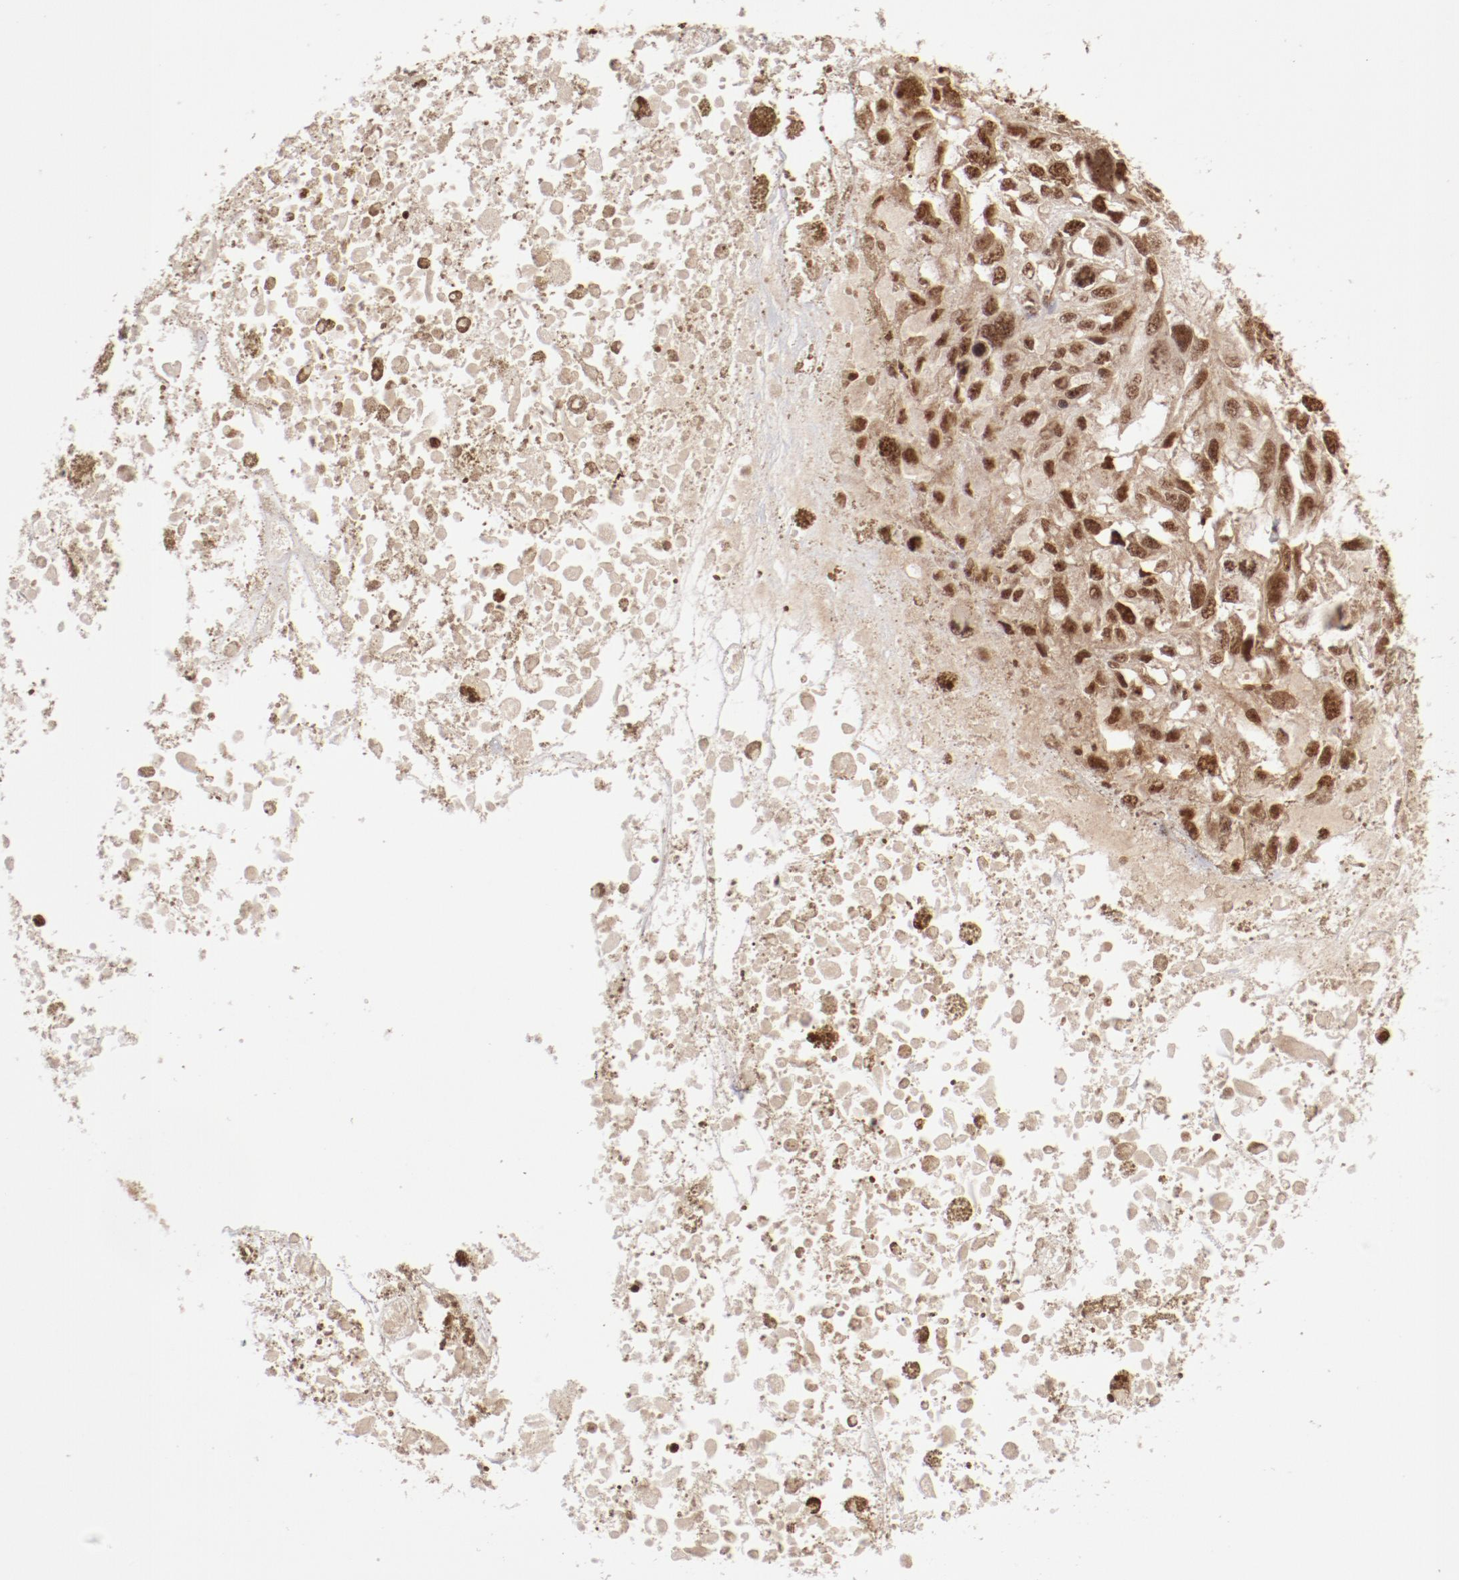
{"staining": {"intensity": "moderate", "quantity": ">75%", "location": "nuclear"}, "tissue": "melanoma", "cell_type": "Tumor cells", "image_type": "cancer", "snomed": [{"axis": "morphology", "description": "Malignant melanoma, Metastatic site"}, {"axis": "topography", "description": "Lymph node"}], "caption": "Protein analysis of melanoma tissue displays moderate nuclear staining in approximately >75% of tumor cells.", "gene": "ABL2", "patient": {"sex": "male", "age": 59}}